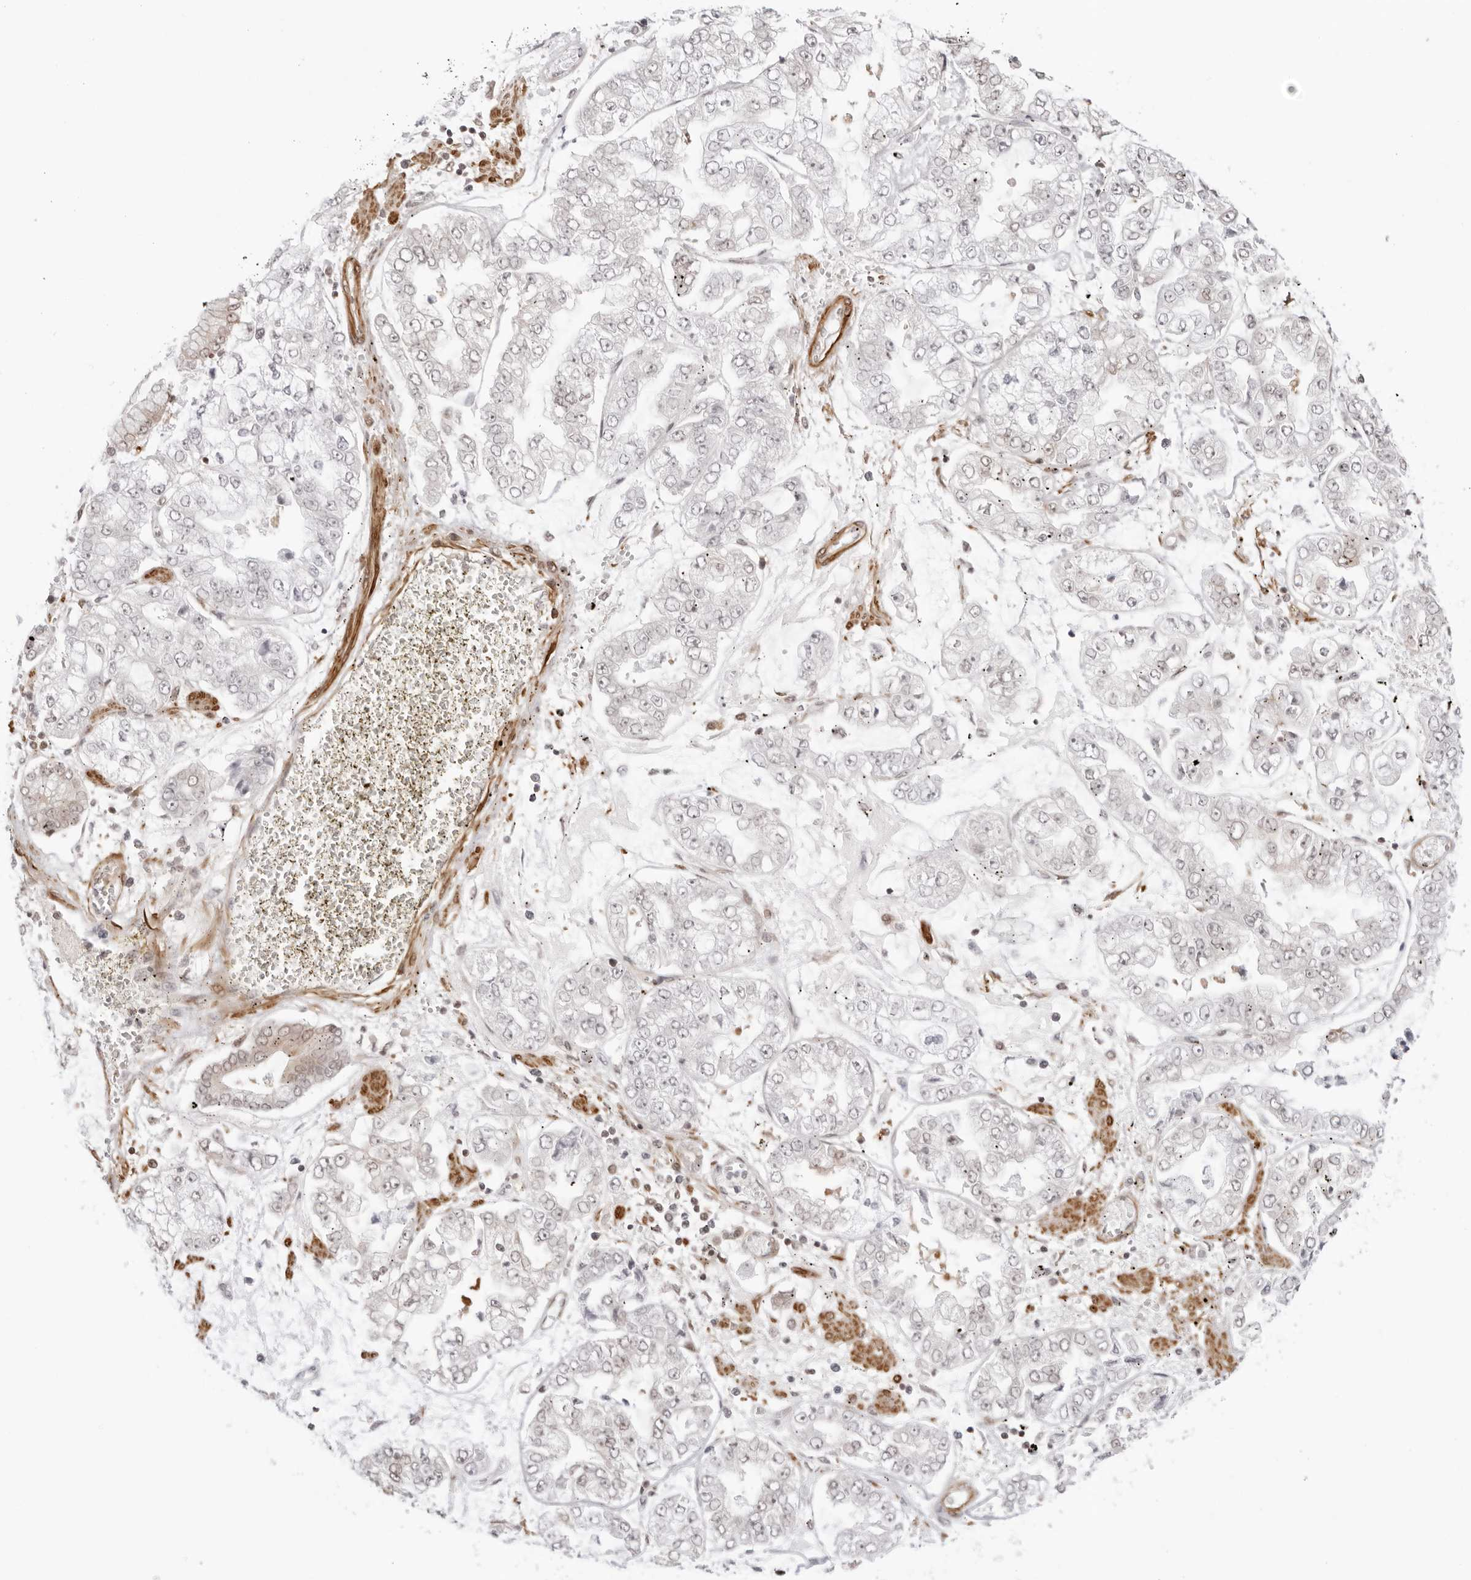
{"staining": {"intensity": "negative", "quantity": "none", "location": "none"}, "tissue": "stomach cancer", "cell_type": "Tumor cells", "image_type": "cancer", "snomed": [{"axis": "morphology", "description": "Adenocarcinoma, NOS"}, {"axis": "topography", "description": "Stomach"}], "caption": "Stomach adenocarcinoma stained for a protein using immunohistochemistry (IHC) reveals no staining tumor cells.", "gene": "RNF146", "patient": {"sex": "male", "age": 76}}